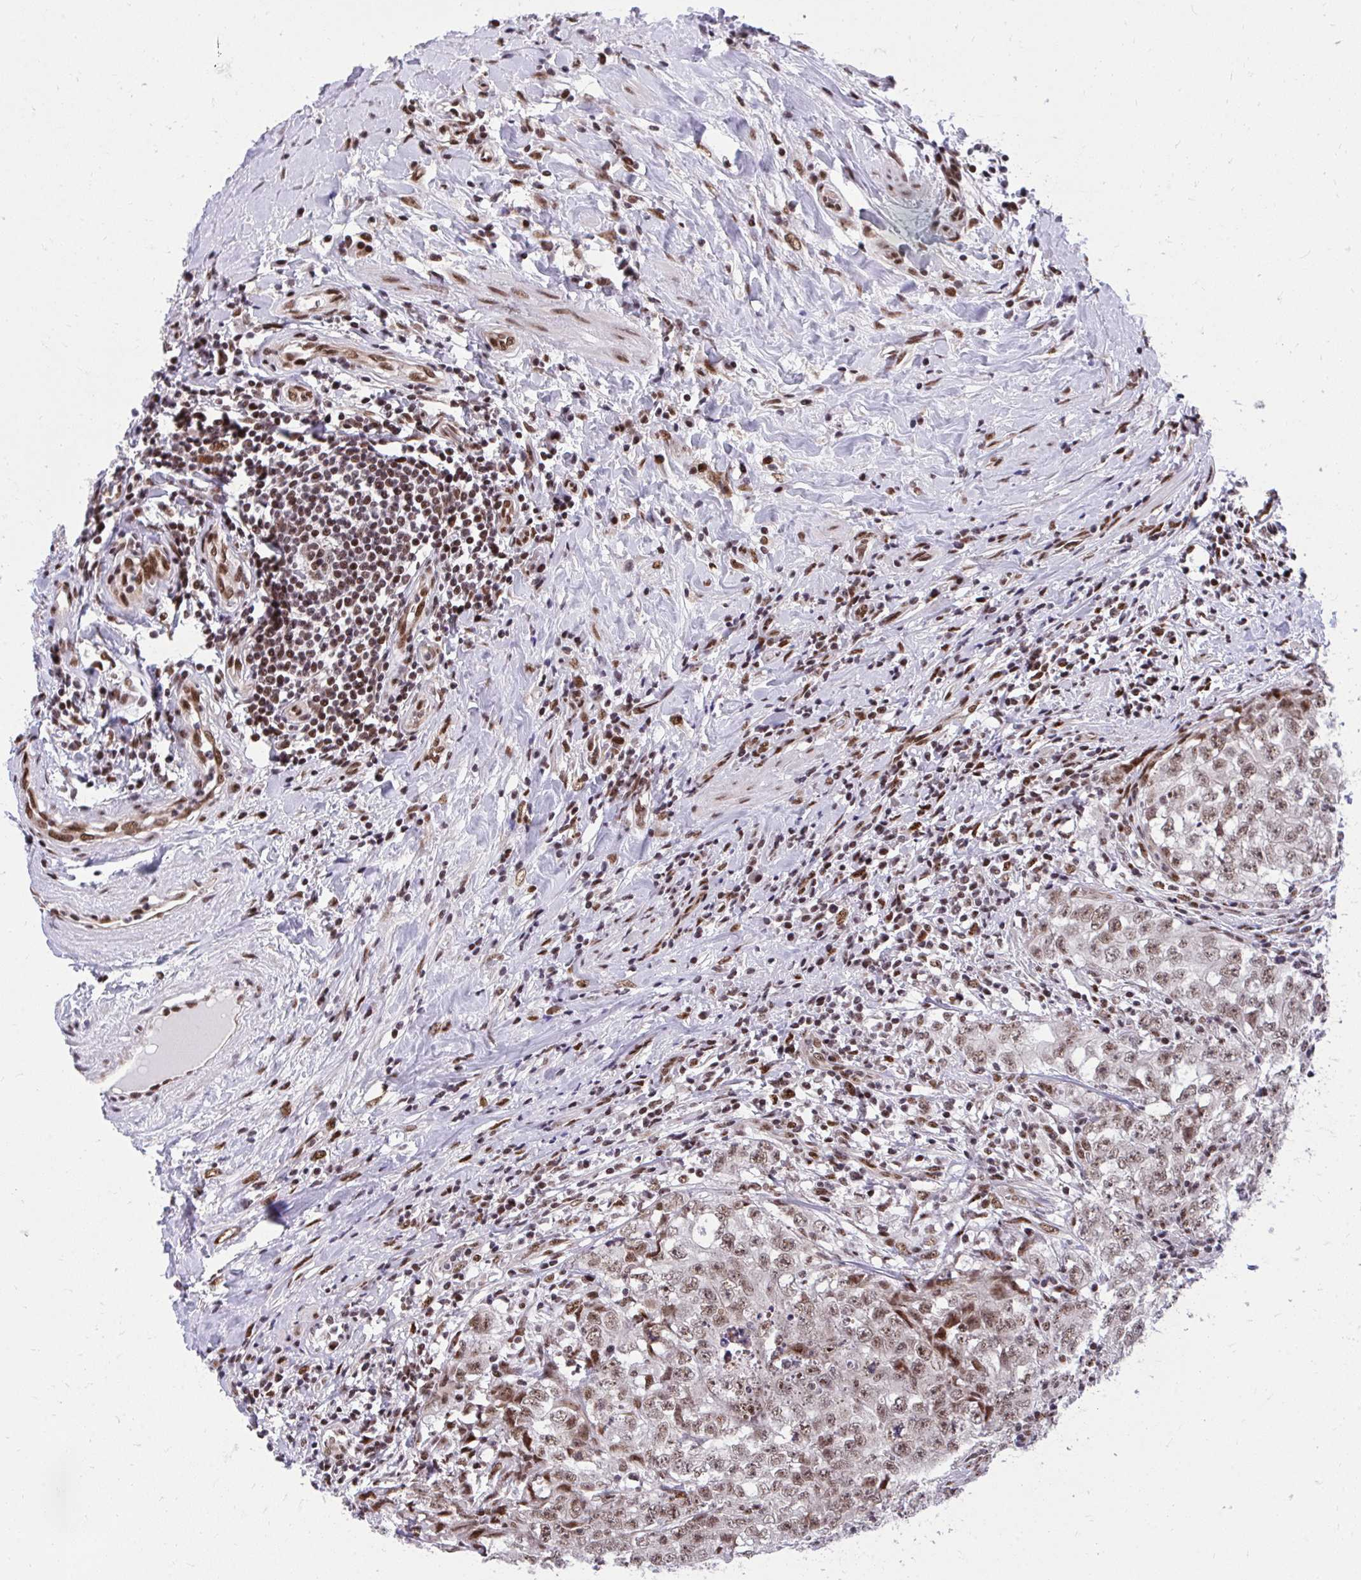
{"staining": {"intensity": "moderate", "quantity": ">75%", "location": "cytoplasmic/membranous"}, "tissue": "testis cancer", "cell_type": "Tumor cells", "image_type": "cancer", "snomed": [{"axis": "morphology", "description": "Seminoma, NOS"}, {"axis": "morphology", "description": "Carcinoma, Embryonal, NOS"}, {"axis": "topography", "description": "Testis"}], "caption": "Human embryonal carcinoma (testis) stained for a protein (brown) shows moderate cytoplasmic/membranous positive staining in approximately >75% of tumor cells.", "gene": "HOXA4", "patient": {"sex": "male", "age": 43}}